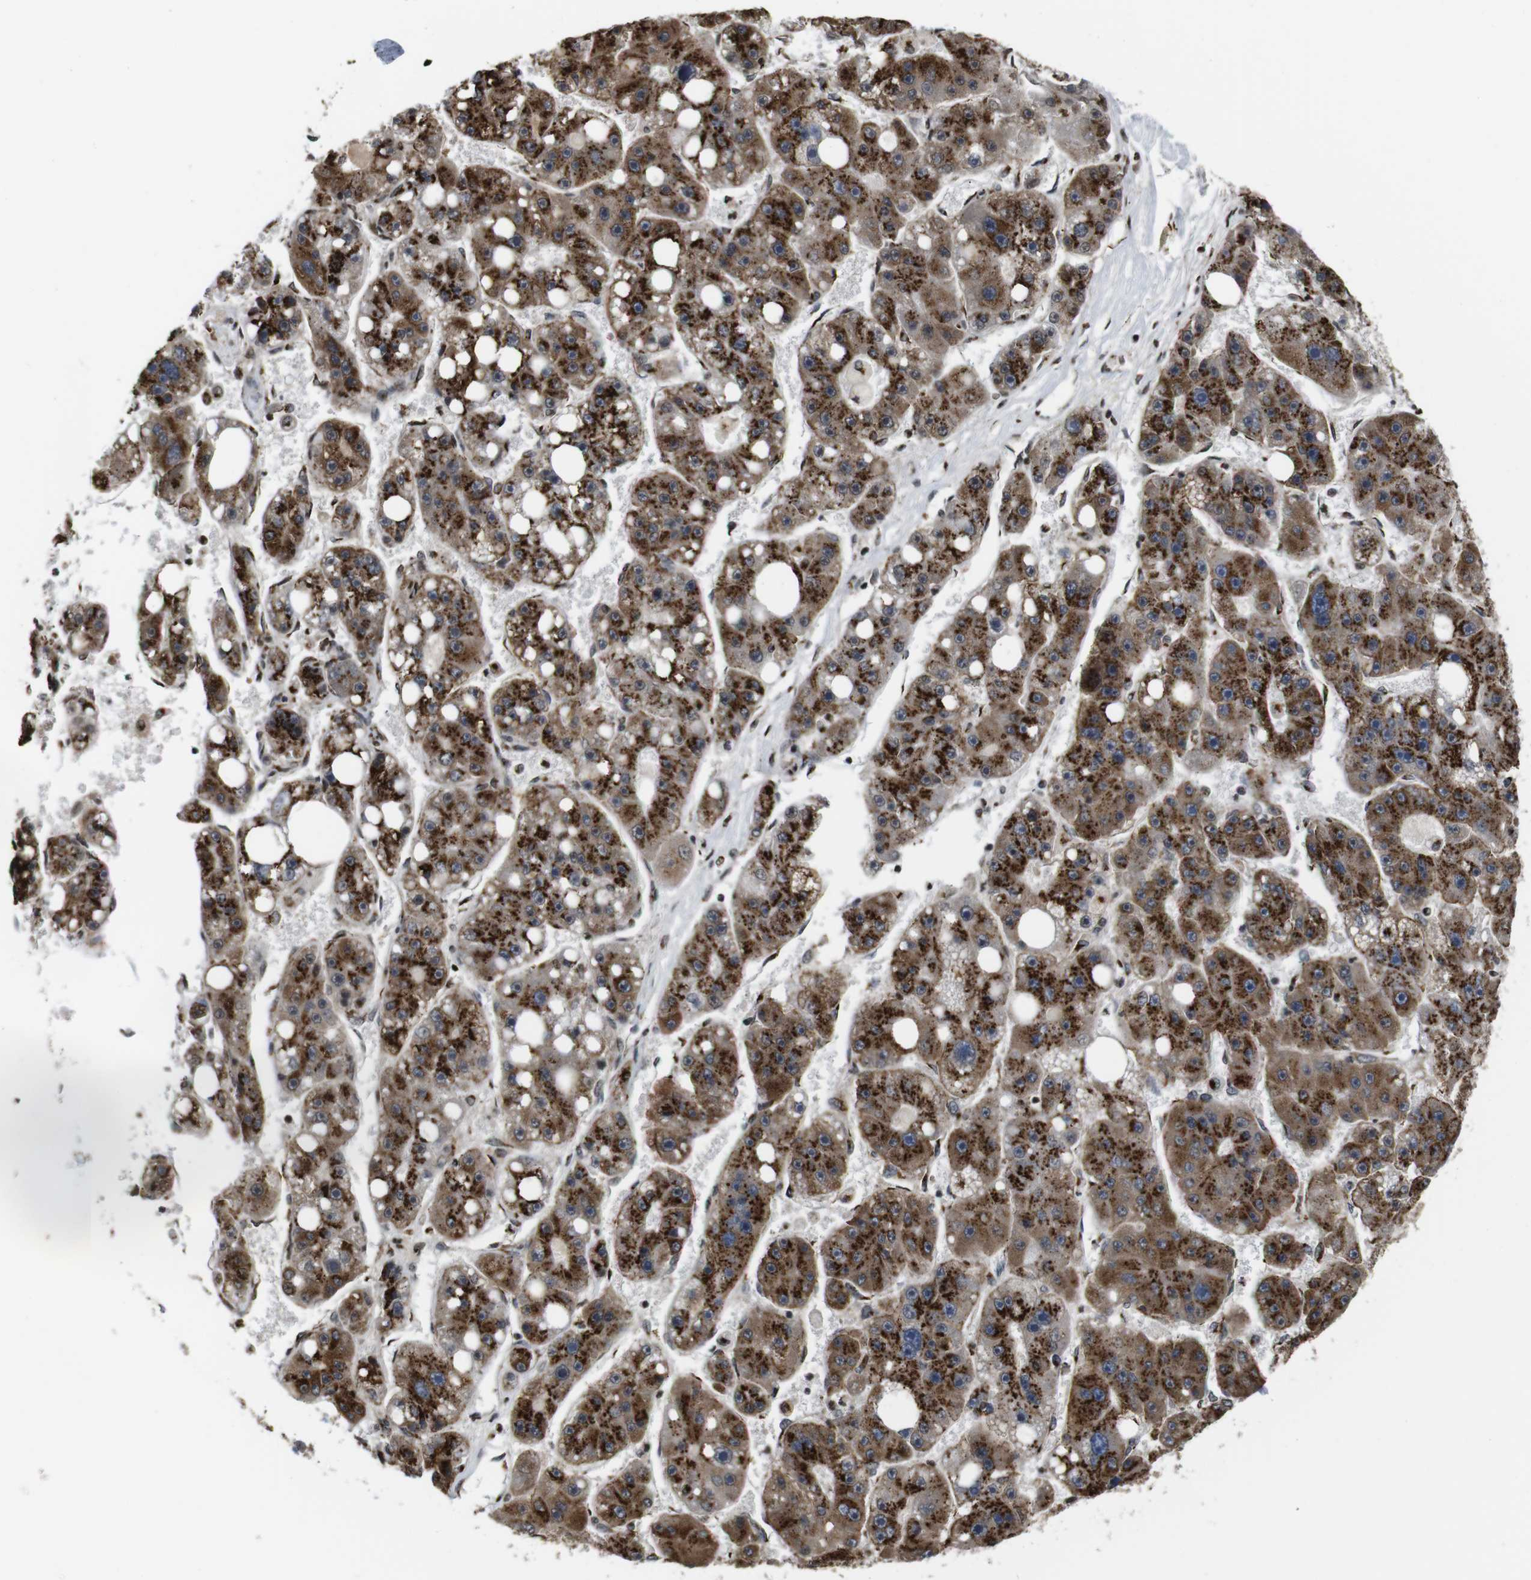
{"staining": {"intensity": "strong", "quantity": ">75%", "location": "cytoplasmic/membranous"}, "tissue": "liver cancer", "cell_type": "Tumor cells", "image_type": "cancer", "snomed": [{"axis": "morphology", "description": "Carcinoma, Hepatocellular, NOS"}, {"axis": "topography", "description": "Liver"}], "caption": "DAB immunohistochemical staining of hepatocellular carcinoma (liver) displays strong cytoplasmic/membranous protein positivity in approximately >75% of tumor cells.", "gene": "TGOLN2", "patient": {"sex": "female", "age": 61}}